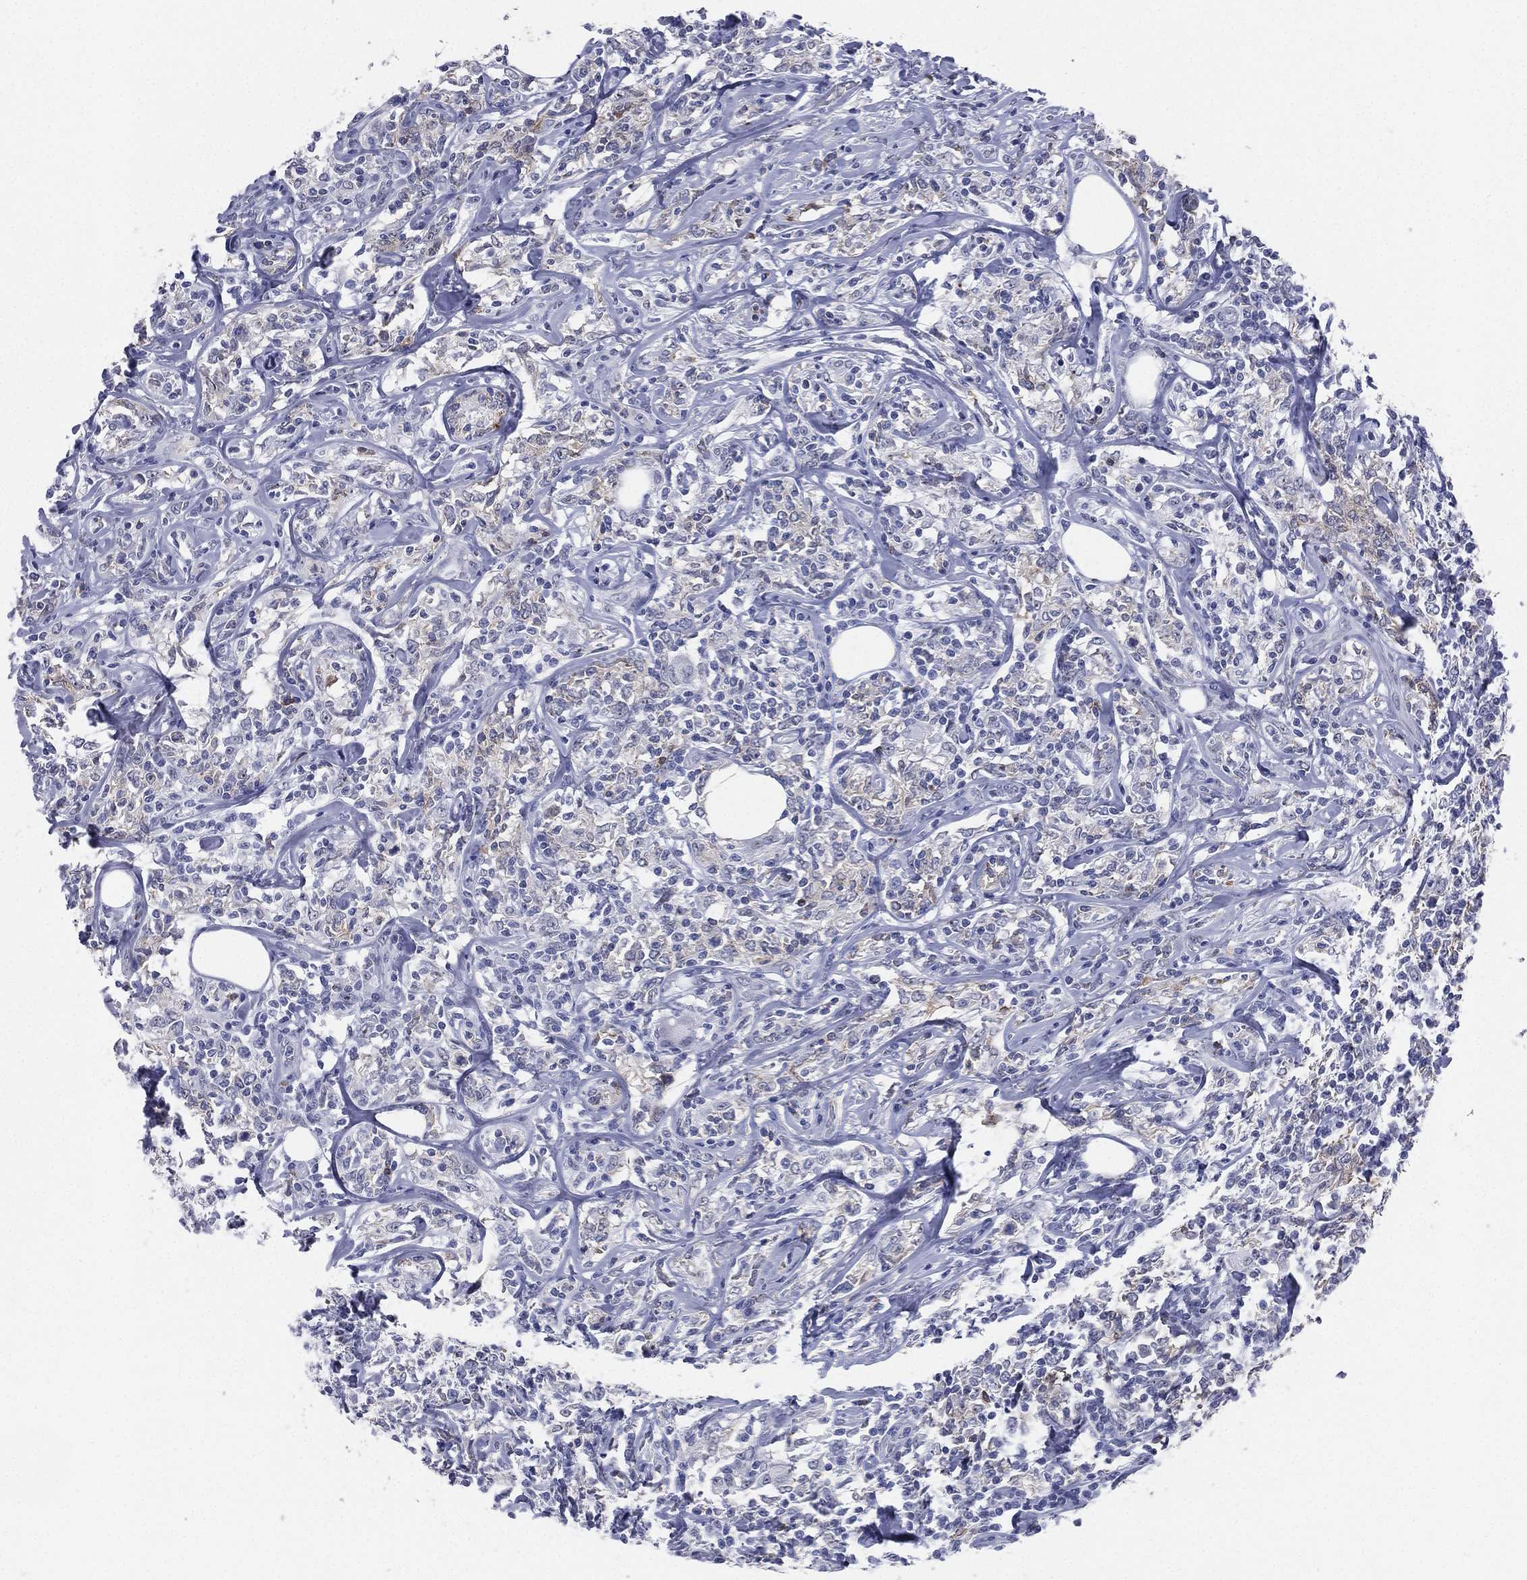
{"staining": {"intensity": "negative", "quantity": "none", "location": "none"}, "tissue": "lymphoma", "cell_type": "Tumor cells", "image_type": "cancer", "snomed": [{"axis": "morphology", "description": "Malignant lymphoma, non-Hodgkin's type, High grade"}, {"axis": "topography", "description": "Lymph node"}], "caption": "Human high-grade malignant lymphoma, non-Hodgkin's type stained for a protein using IHC displays no expression in tumor cells.", "gene": "CD22", "patient": {"sex": "female", "age": 84}}